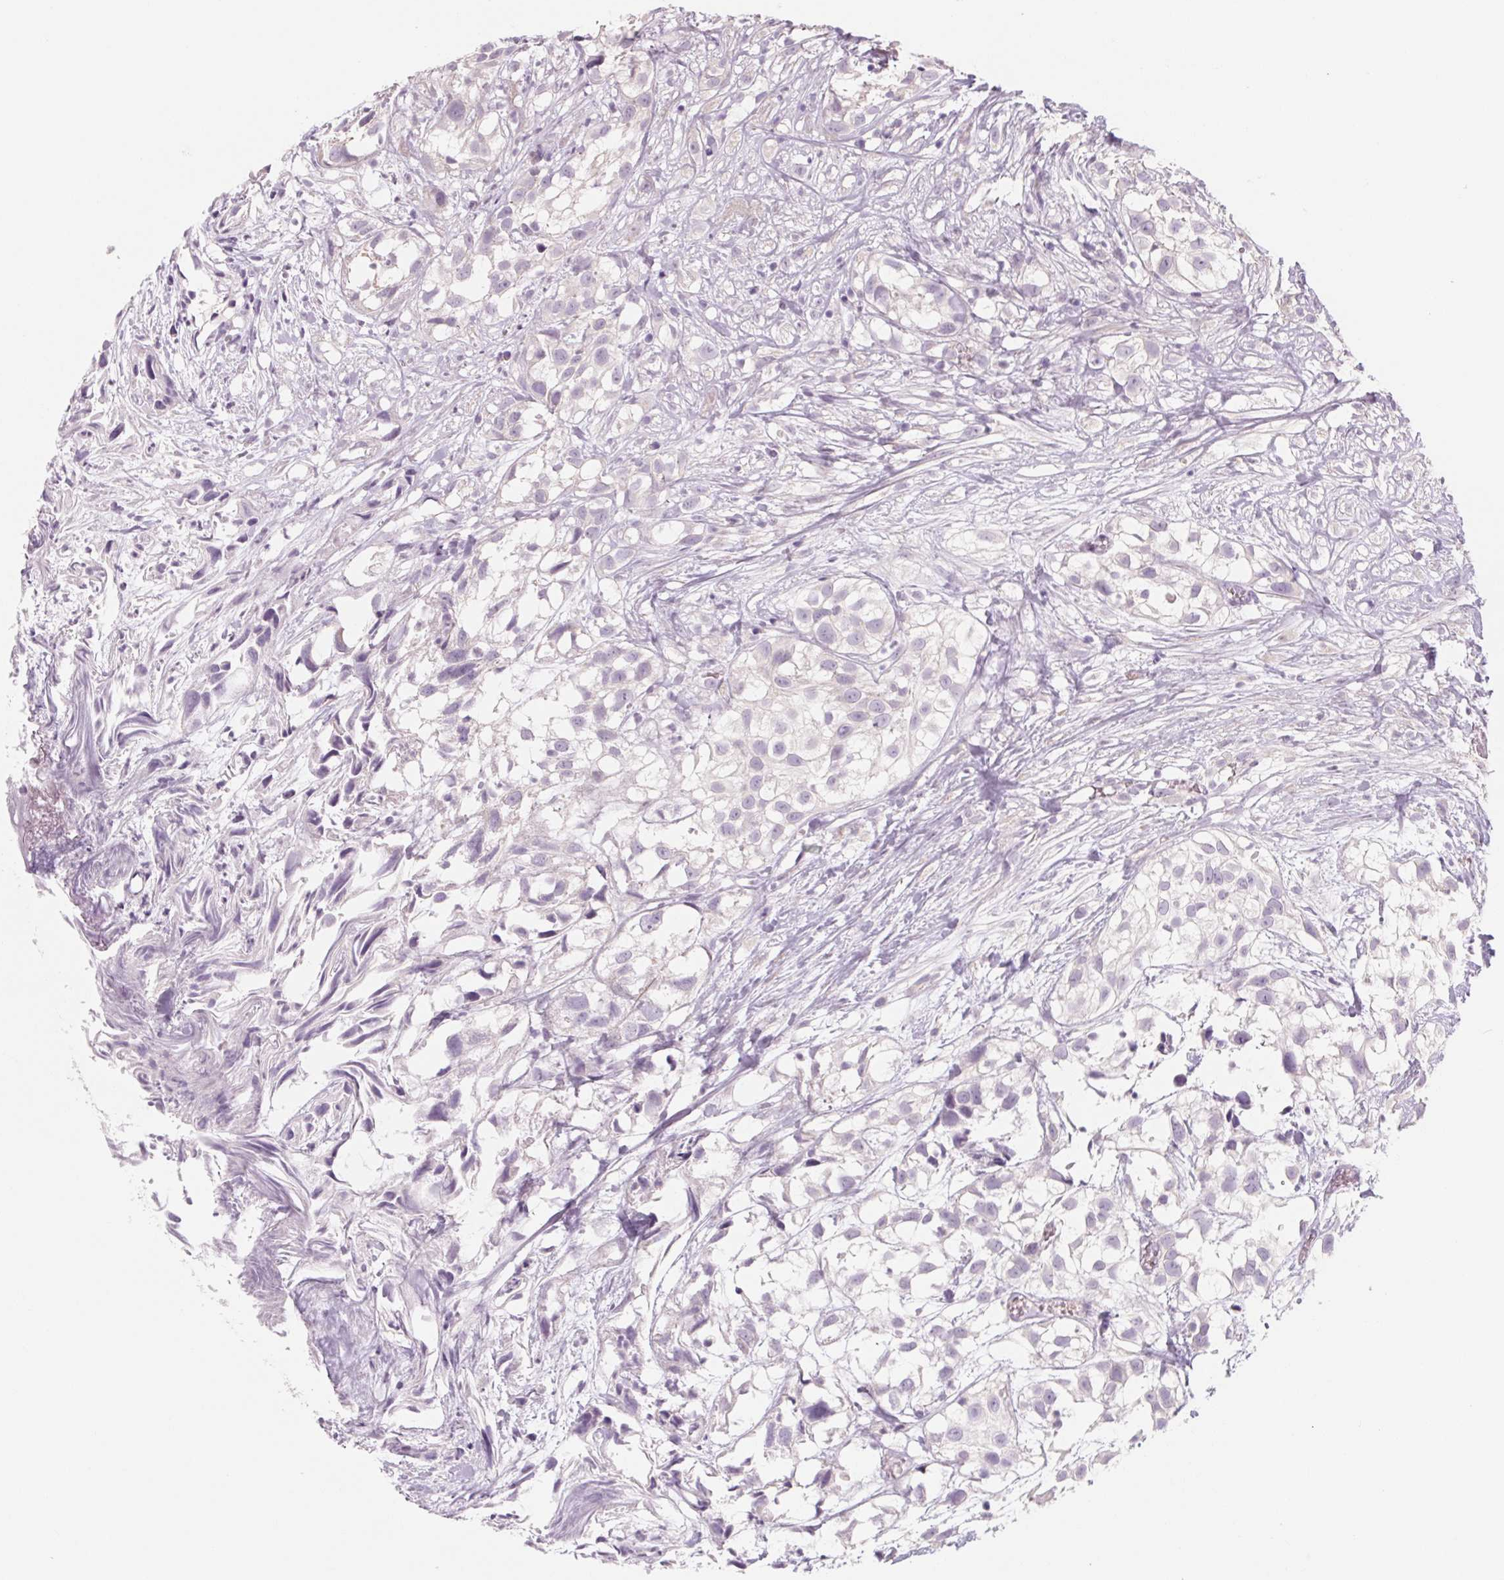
{"staining": {"intensity": "negative", "quantity": "none", "location": "none"}, "tissue": "urothelial cancer", "cell_type": "Tumor cells", "image_type": "cancer", "snomed": [{"axis": "morphology", "description": "Urothelial carcinoma, High grade"}, {"axis": "topography", "description": "Urinary bladder"}], "caption": "Tumor cells are negative for protein expression in human urothelial cancer.", "gene": "POU1F1", "patient": {"sex": "male", "age": 56}}